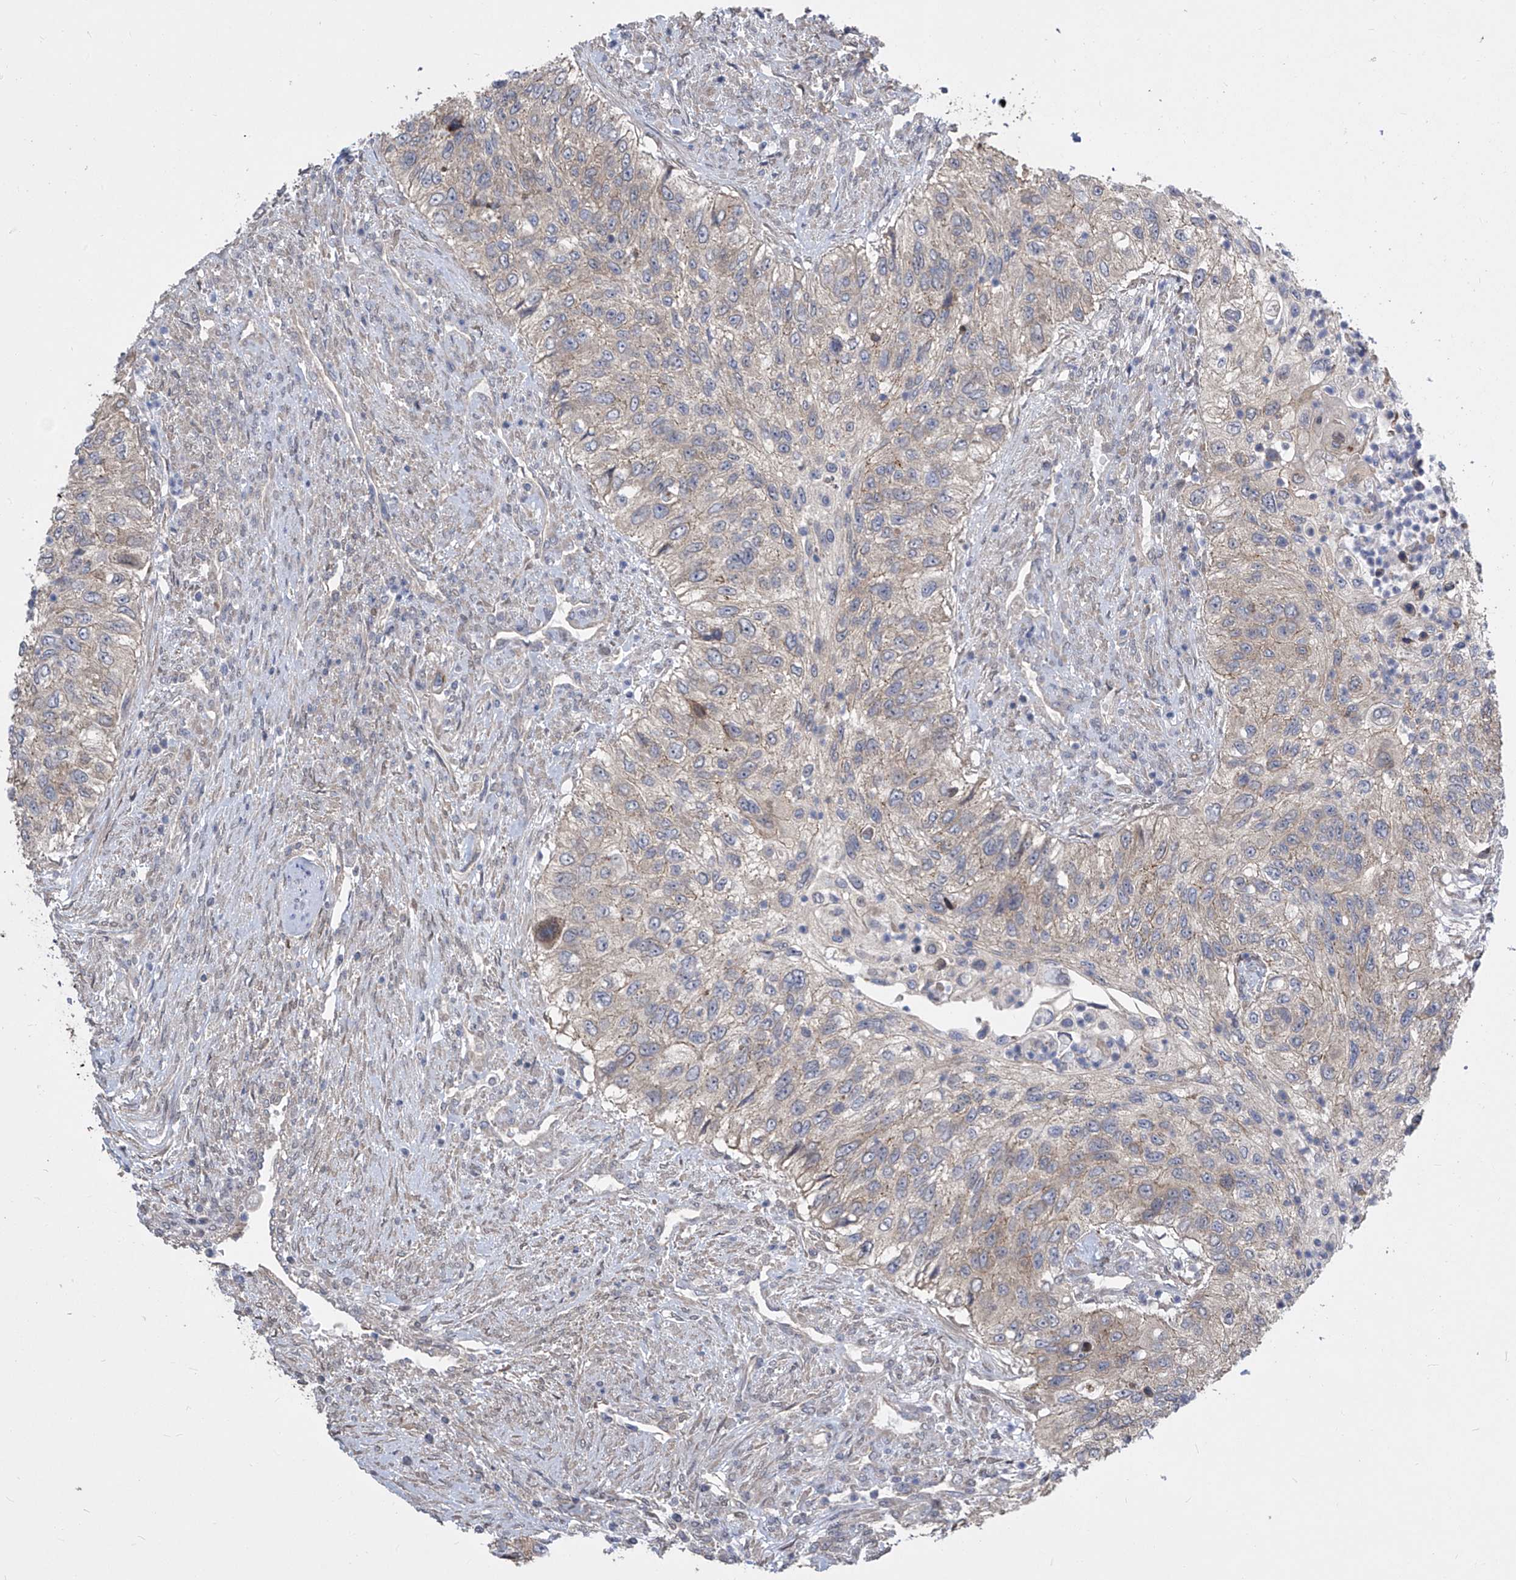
{"staining": {"intensity": "weak", "quantity": "25%-75%", "location": "cytoplasmic/membranous"}, "tissue": "urothelial cancer", "cell_type": "Tumor cells", "image_type": "cancer", "snomed": [{"axis": "morphology", "description": "Urothelial carcinoma, High grade"}, {"axis": "topography", "description": "Urinary bladder"}], "caption": "Protein staining demonstrates weak cytoplasmic/membranous positivity in about 25%-75% of tumor cells in urothelial carcinoma (high-grade). (Stains: DAB in brown, nuclei in blue, Microscopy: brightfield microscopy at high magnification).", "gene": "CETN2", "patient": {"sex": "female", "age": 60}}